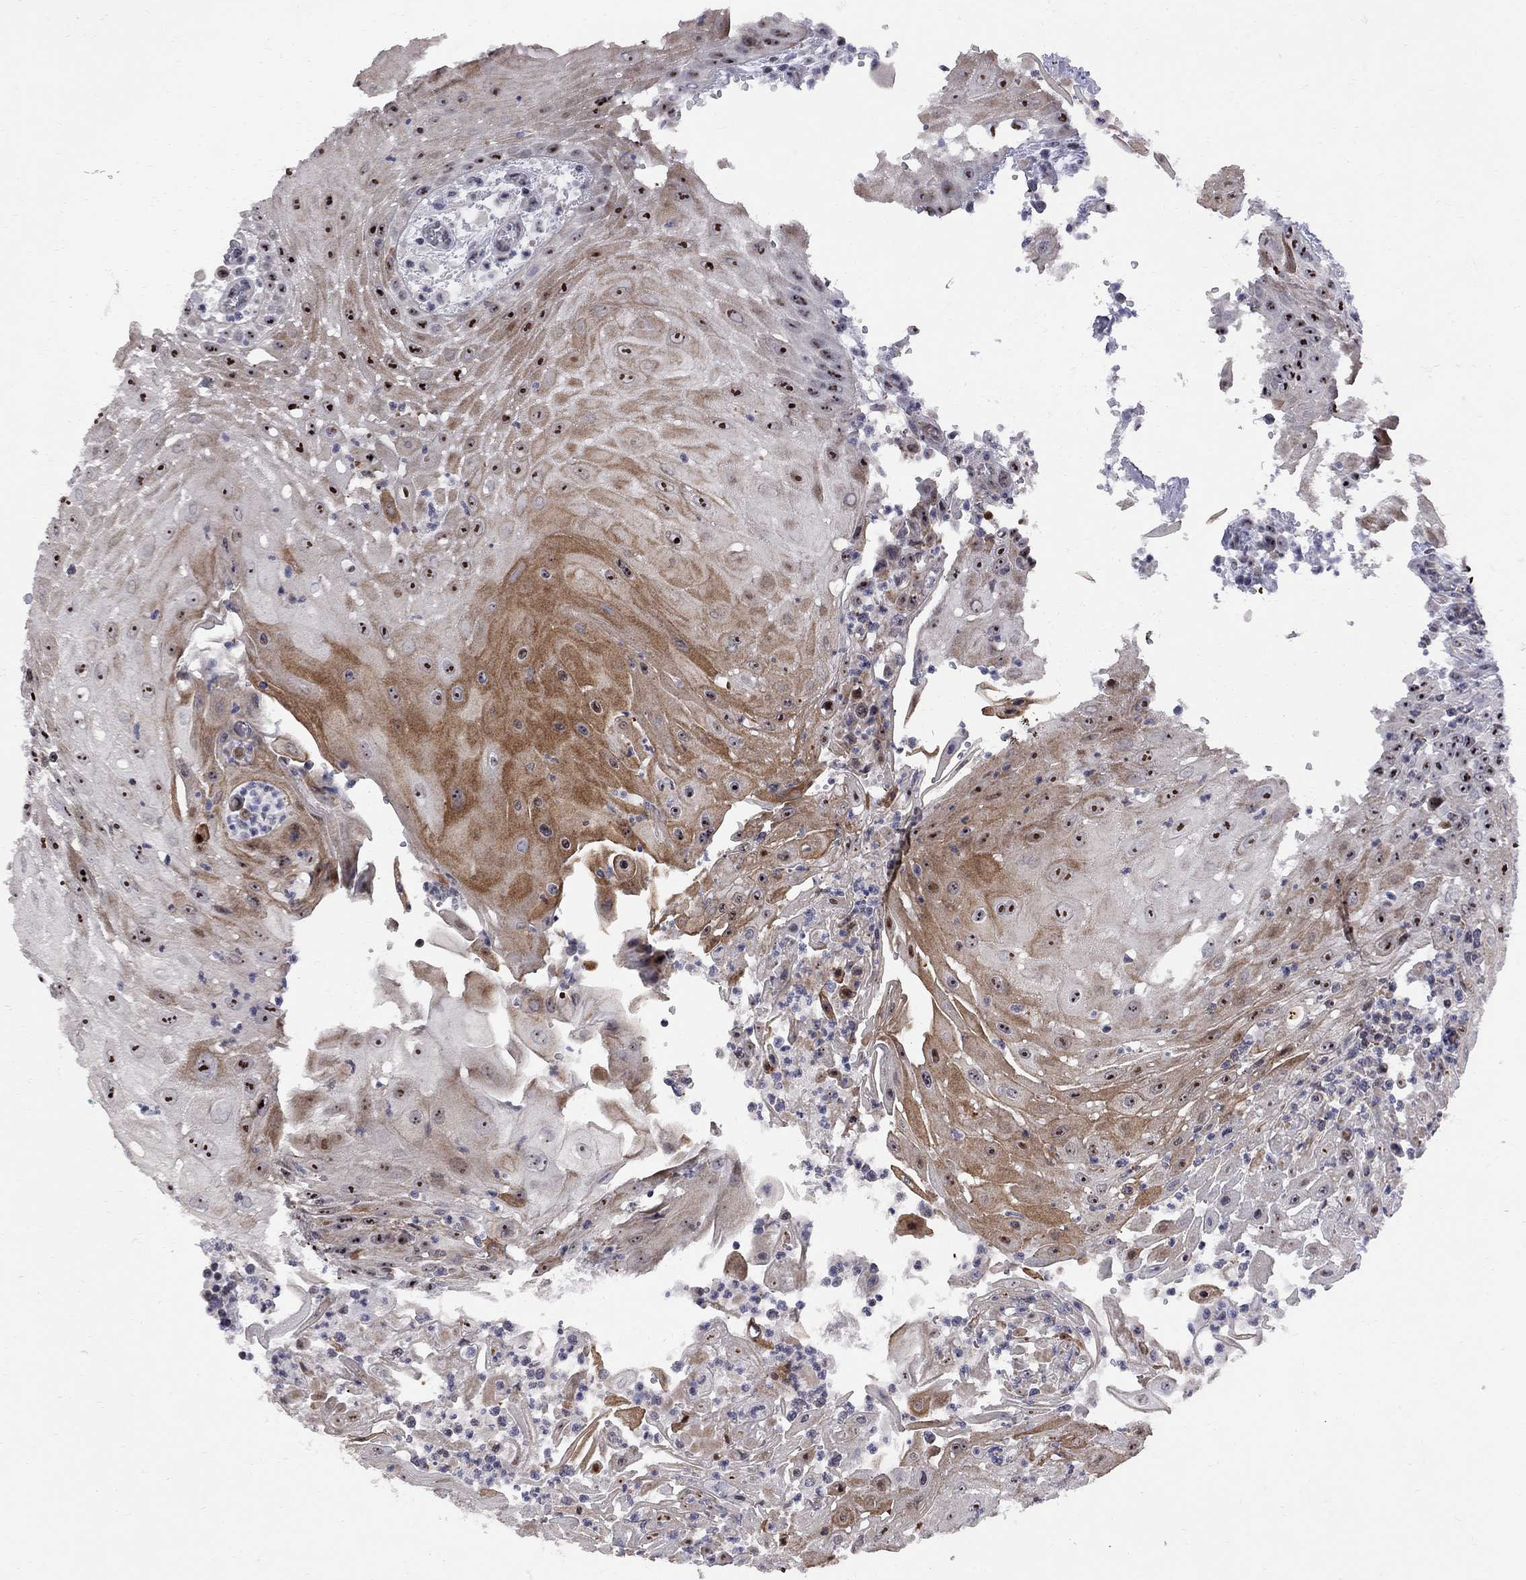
{"staining": {"intensity": "strong", "quantity": "25%-75%", "location": "nuclear"}, "tissue": "head and neck cancer", "cell_type": "Tumor cells", "image_type": "cancer", "snomed": [{"axis": "morphology", "description": "Squamous cell carcinoma, NOS"}, {"axis": "topography", "description": "Oral tissue"}, {"axis": "topography", "description": "Head-Neck"}], "caption": "Human head and neck cancer stained with a brown dye demonstrates strong nuclear positive expression in about 25%-75% of tumor cells.", "gene": "DHX33", "patient": {"sex": "male", "age": 58}}